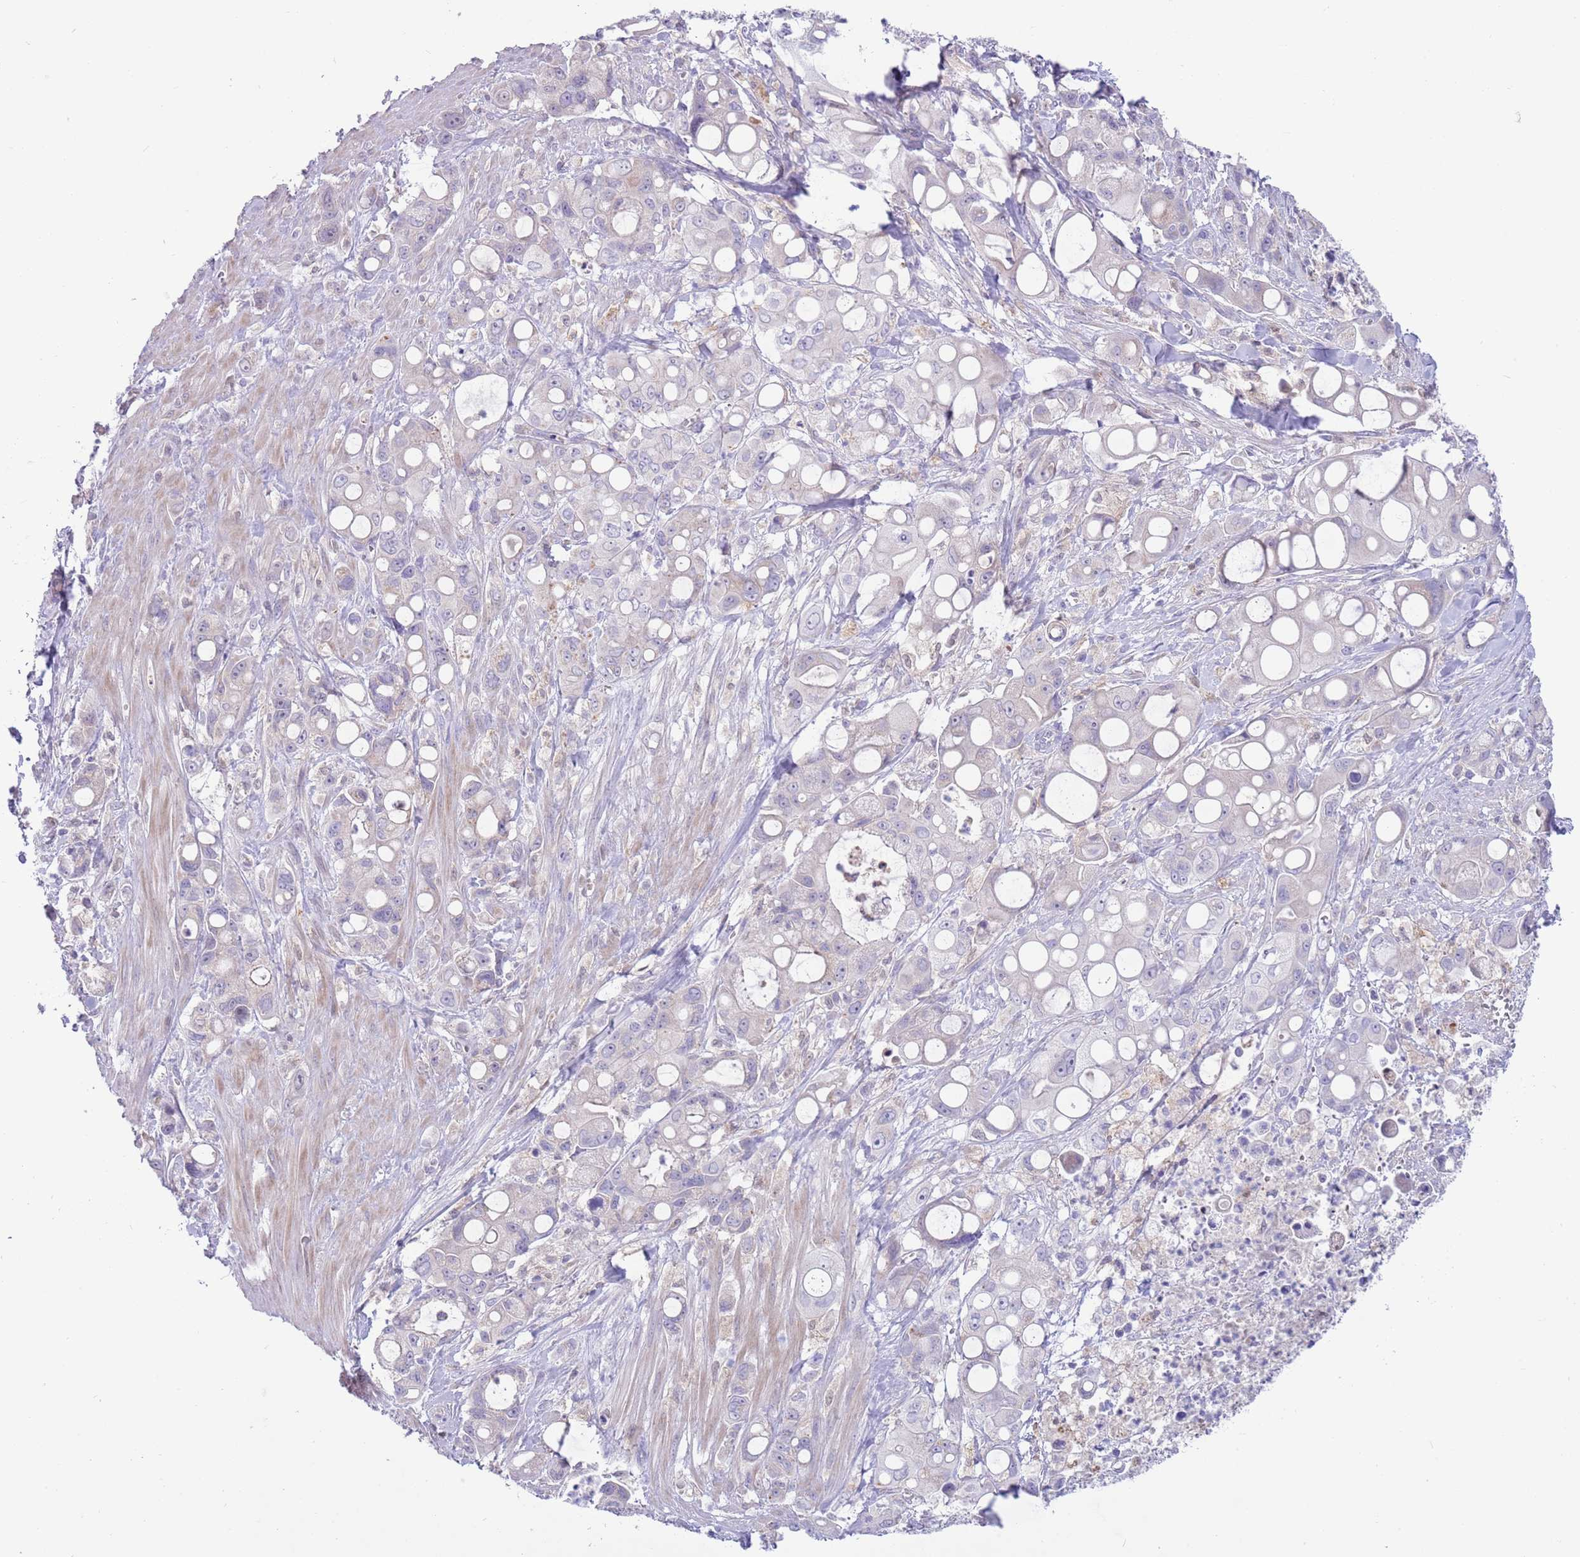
{"staining": {"intensity": "negative", "quantity": "none", "location": "none"}, "tissue": "pancreatic cancer", "cell_type": "Tumor cells", "image_type": "cancer", "snomed": [{"axis": "morphology", "description": "Adenocarcinoma, NOS"}, {"axis": "topography", "description": "Pancreas"}], "caption": "This is an immunohistochemistry (IHC) image of human adenocarcinoma (pancreatic). There is no staining in tumor cells.", "gene": "DDHD1", "patient": {"sex": "male", "age": 68}}